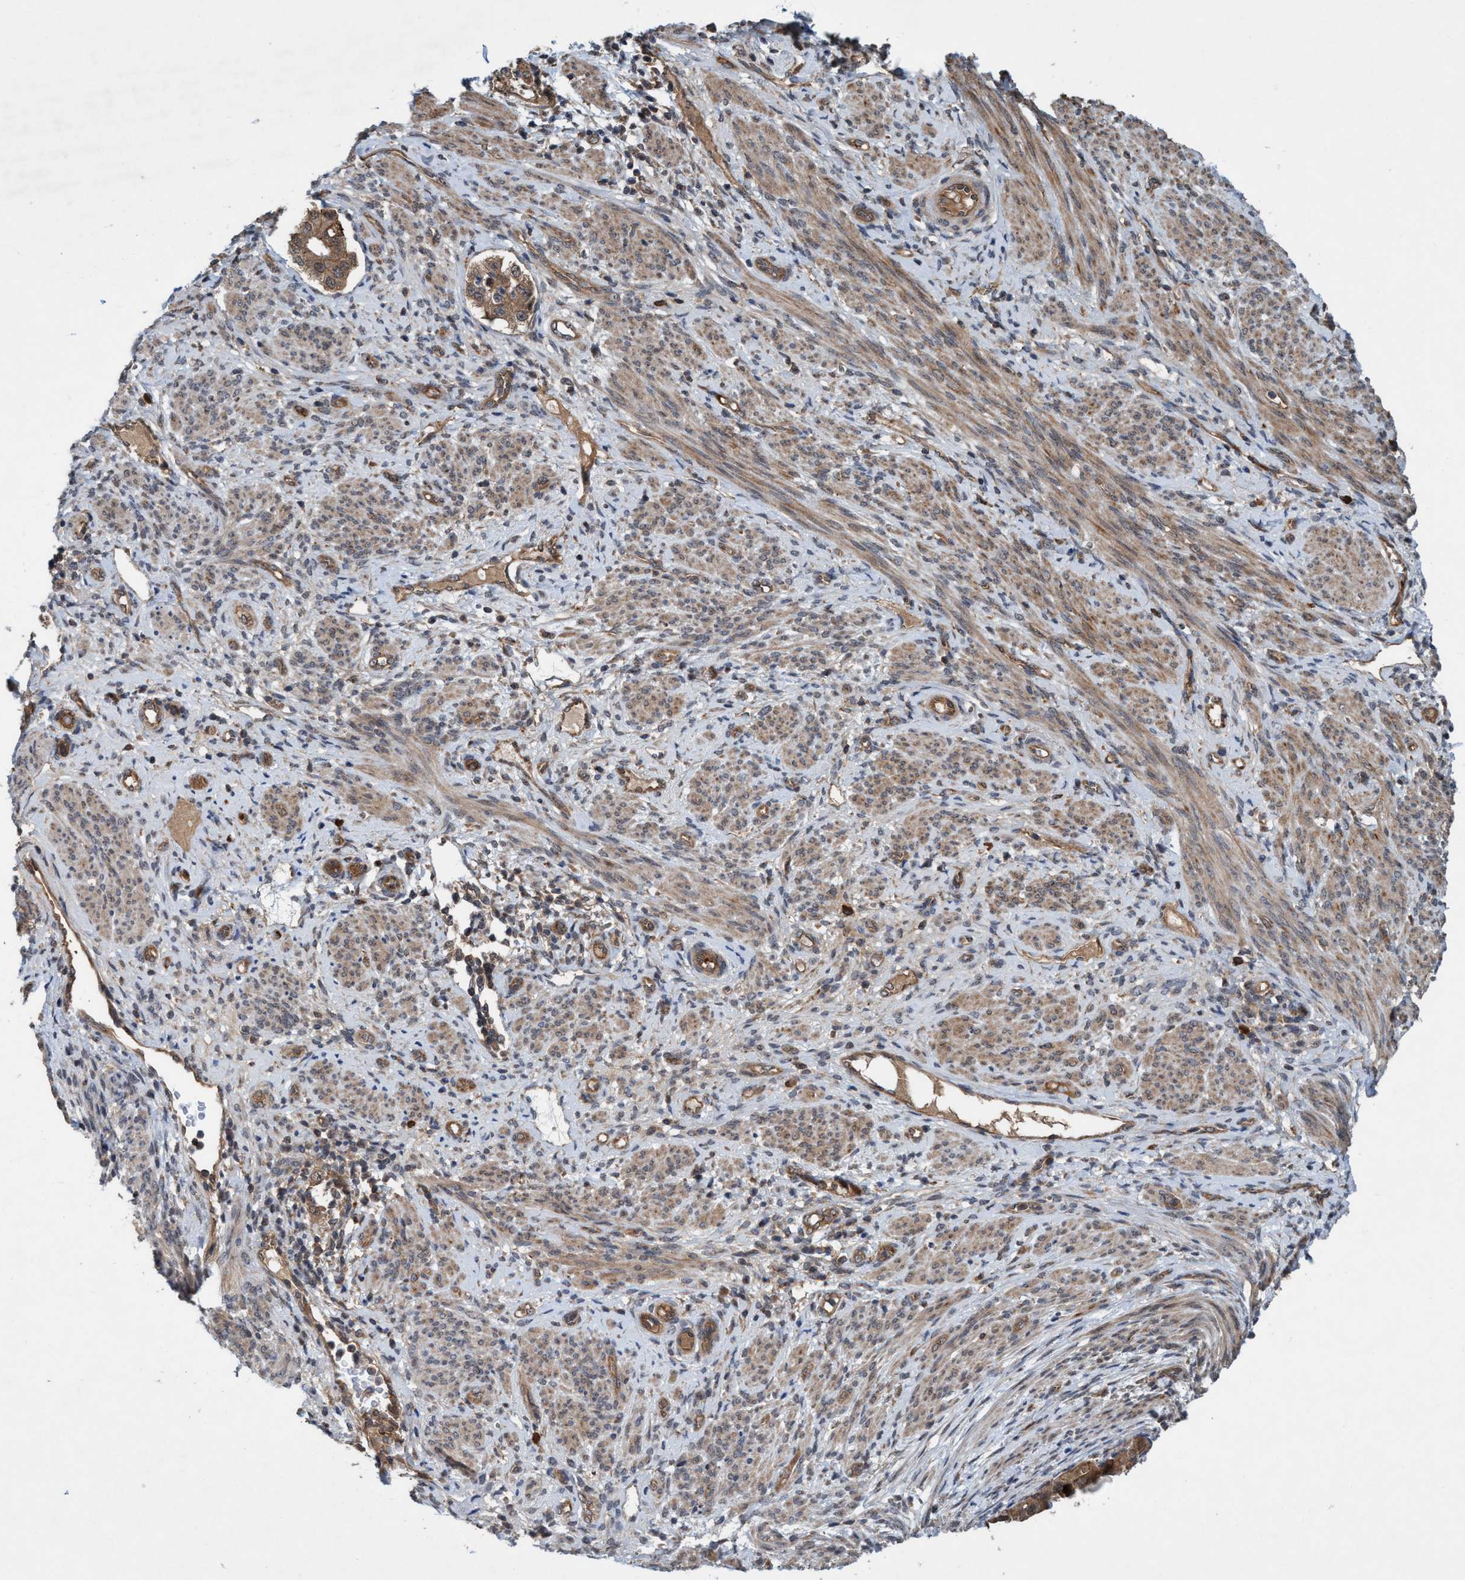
{"staining": {"intensity": "moderate", "quantity": ">75%", "location": "cytoplasmic/membranous"}, "tissue": "endometrial cancer", "cell_type": "Tumor cells", "image_type": "cancer", "snomed": [{"axis": "morphology", "description": "Adenocarcinoma, NOS"}, {"axis": "topography", "description": "Endometrium"}], "caption": "Protein analysis of endometrial cancer (adenocarcinoma) tissue exhibits moderate cytoplasmic/membranous positivity in about >75% of tumor cells.", "gene": "TRIM65", "patient": {"sex": "female", "age": 85}}